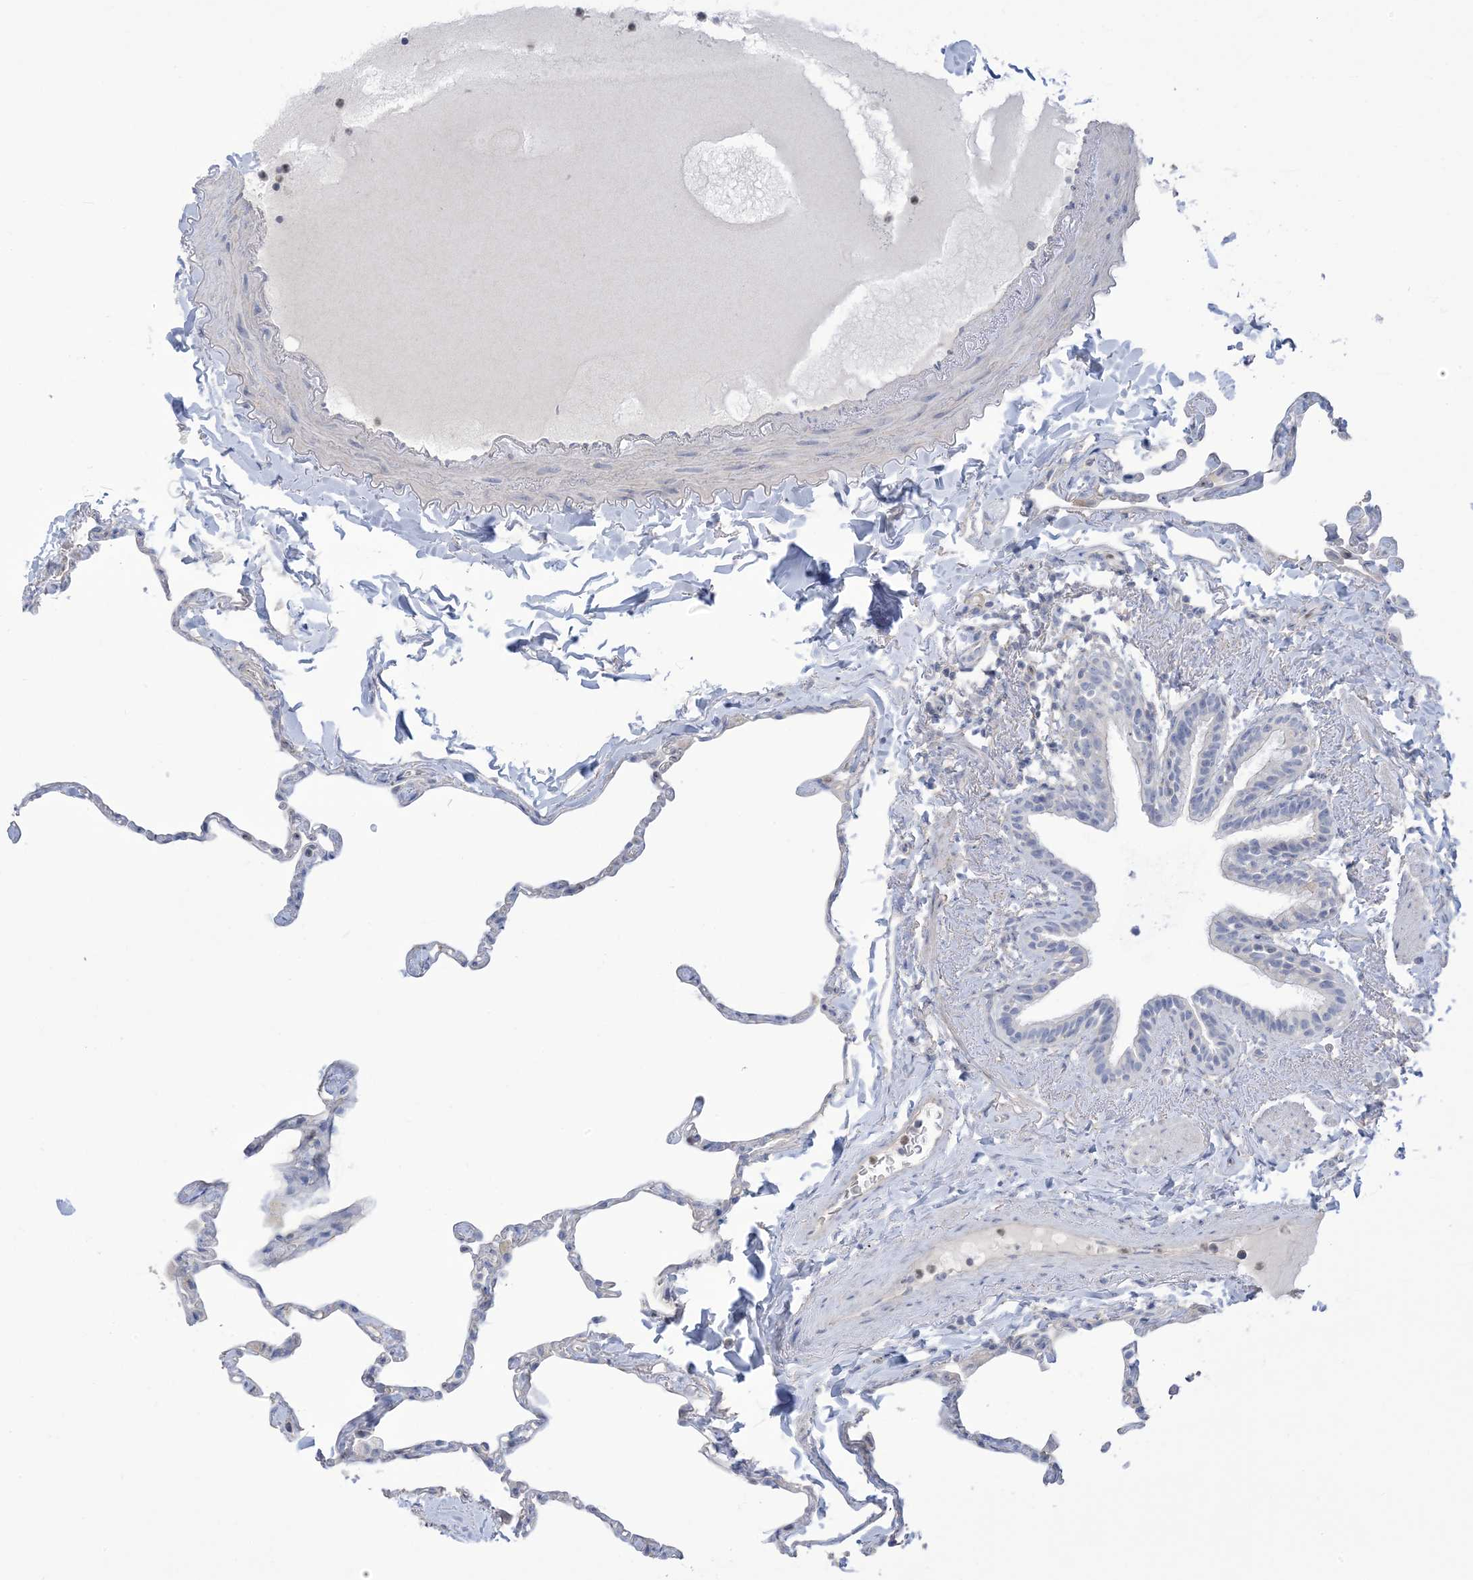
{"staining": {"intensity": "negative", "quantity": "none", "location": "none"}, "tissue": "lung", "cell_type": "Alveolar cells", "image_type": "normal", "snomed": [{"axis": "morphology", "description": "Normal tissue, NOS"}, {"axis": "topography", "description": "Lung"}], "caption": "Photomicrograph shows no significant protein staining in alveolar cells of benign lung.", "gene": "MTHFD2L", "patient": {"sex": "male", "age": 65}}